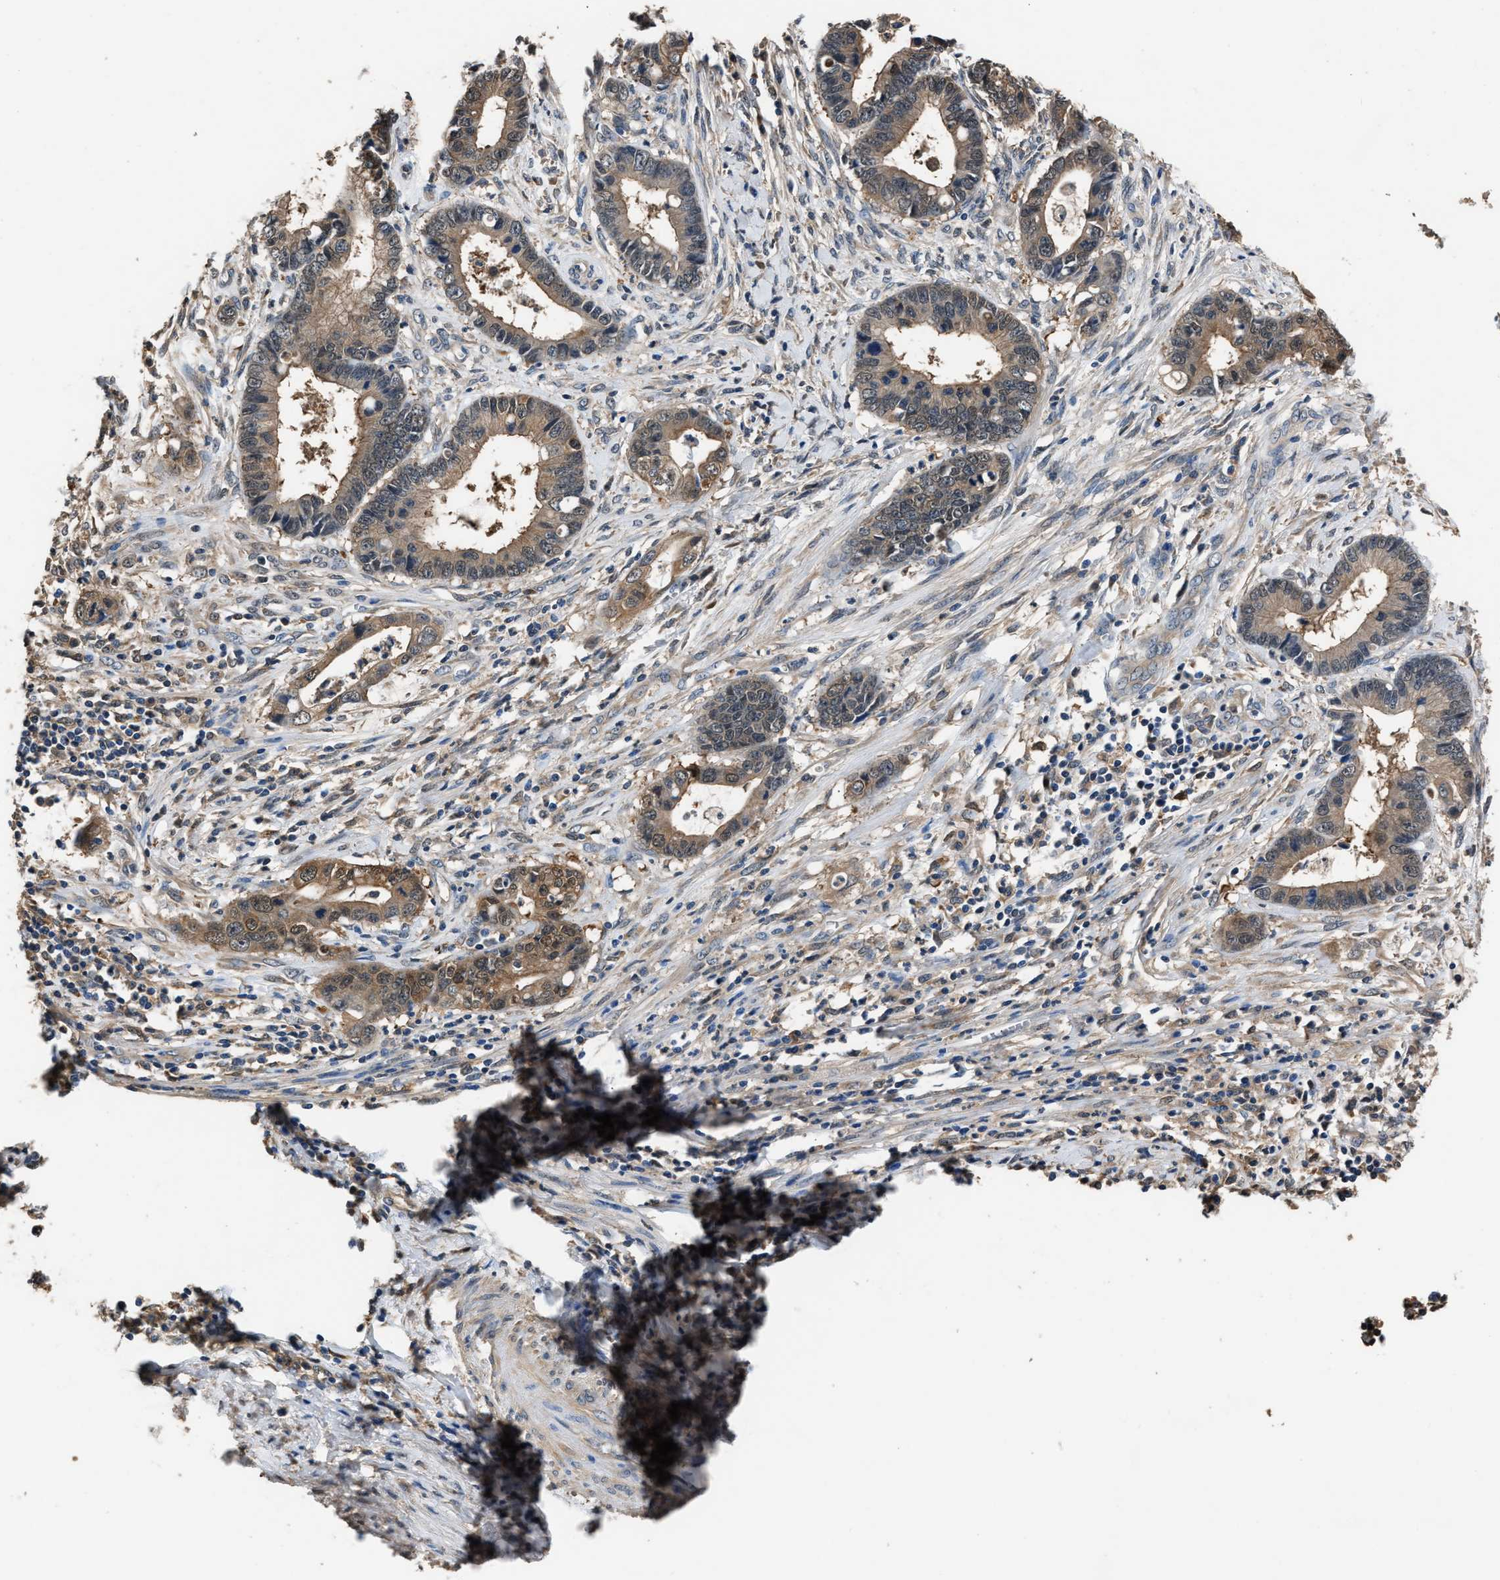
{"staining": {"intensity": "moderate", "quantity": ">75%", "location": "cytoplasmic/membranous"}, "tissue": "cervical cancer", "cell_type": "Tumor cells", "image_type": "cancer", "snomed": [{"axis": "morphology", "description": "Adenocarcinoma, NOS"}, {"axis": "topography", "description": "Cervix"}], "caption": "Immunohistochemistry (IHC) photomicrograph of neoplastic tissue: human adenocarcinoma (cervical) stained using immunohistochemistry displays medium levels of moderate protein expression localized specifically in the cytoplasmic/membranous of tumor cells, appearing as a cytoplasmic/membranous brown color.", "gene": "GSTP1", "patient": {"sex": "female", "age": 44}}